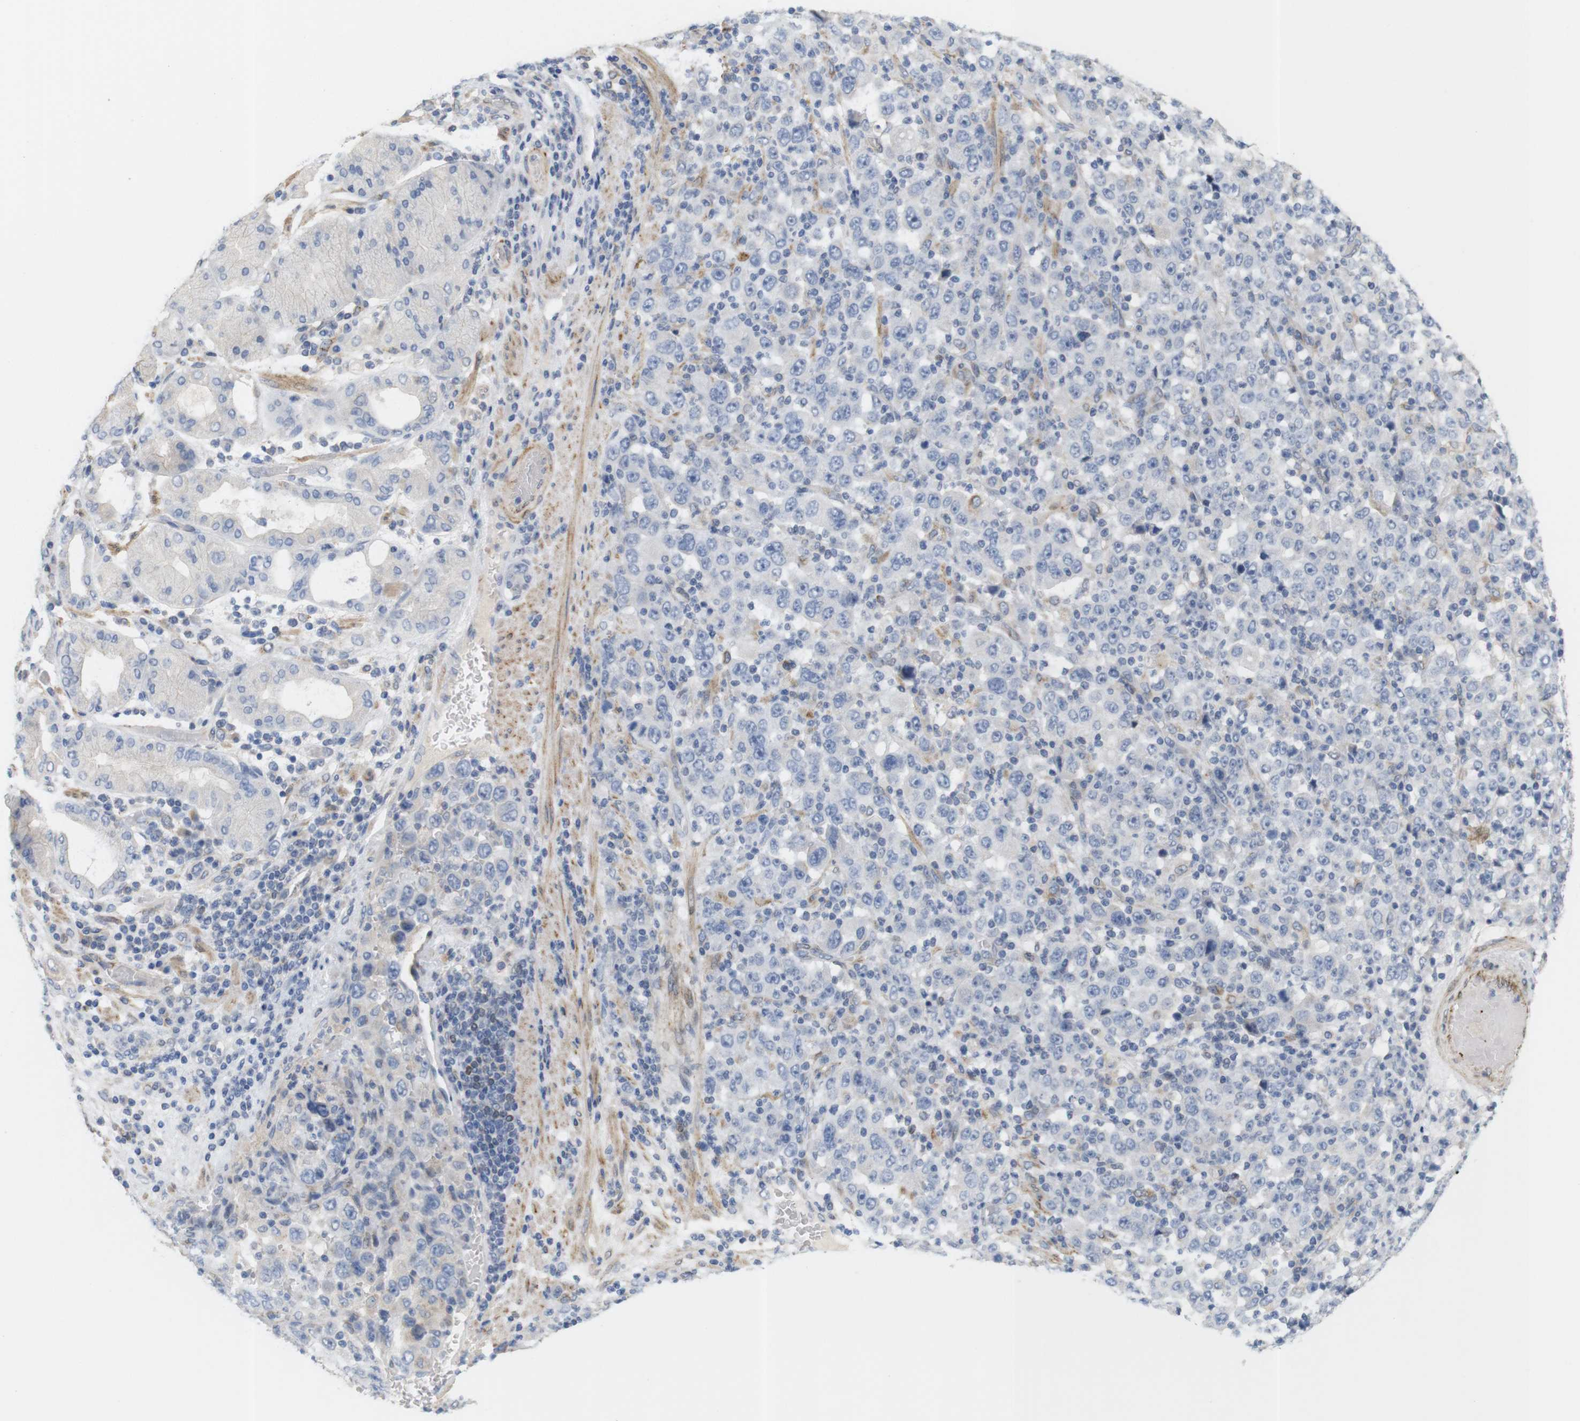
{"staining": {"intensity": "negative", "quantity": "none", "location": "none"}, "tissue": "stomach cancer", "cell_type": "Tumor cells", "image_type": "cancer", "snomed": [{"axis": "morphology", "description": "Normal tissue, NOS"}, {"axis": "morphology", "description": "Adenocarcinoma, NOS"}, {"axis": "topography", "description": "Stomach, upper"}, {"axis": "topography", "description": "Stomach"}], "caption": "Immunohistochemistry (IHC) histopathology image of stomach adenocarcinoma stained for a protein (brown), which shows no staining in tumor cells. The staining is performed using DAB brown chromogen with nuclei counter-stained in using hematoxylin.", "gene": "ITPR1", "patient": {"sex": "male", "age": 59}}